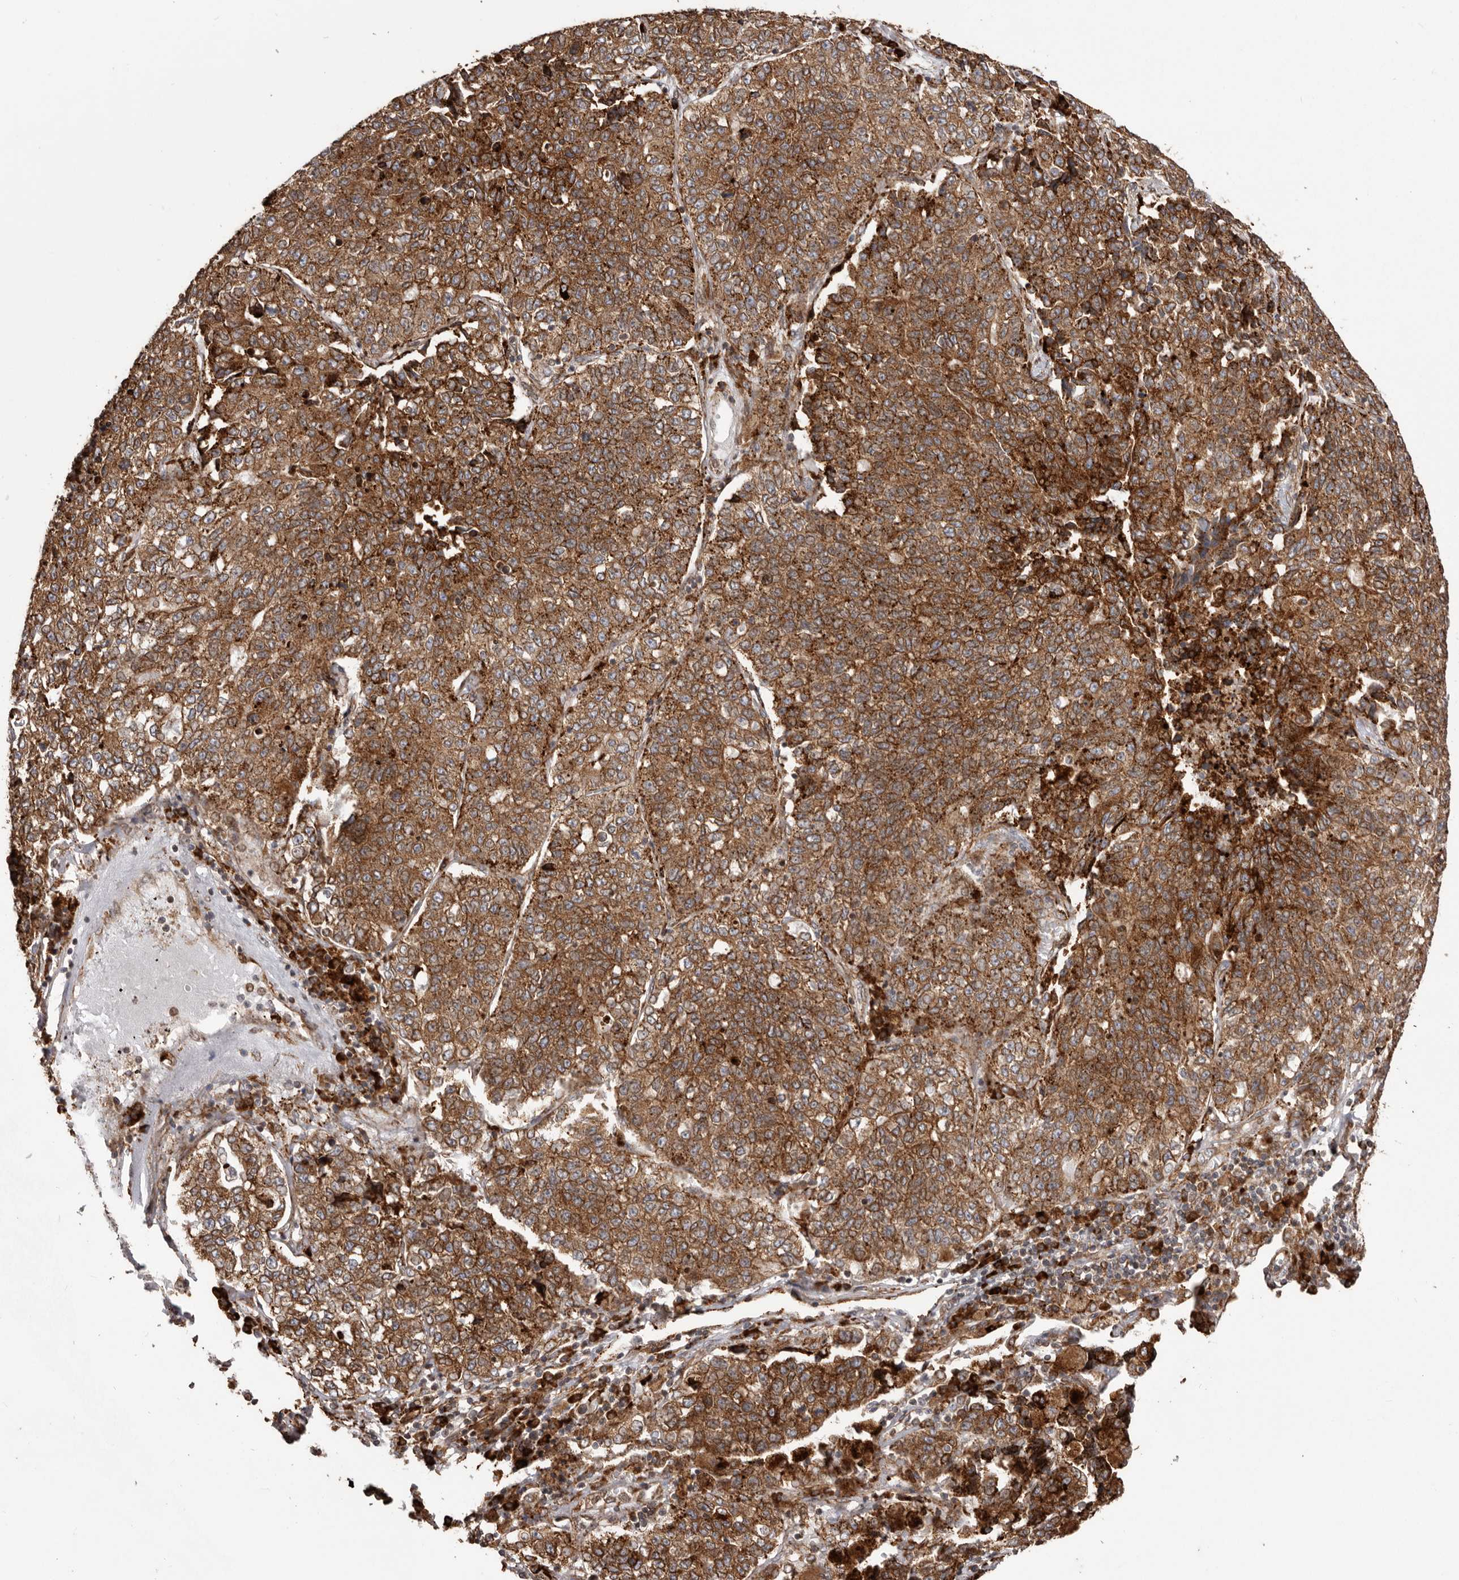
{"staining": {"intensity": "strong", "quantity": ">75%", "location": "cytoplasmic/membranous"}, "tissue": "lung cancer", "cell_type": "Tumor cells", "image_type": "cancer", "snomed": [{"axis": "morphology", "description": "Adenocarcinoma, NOS"}, {"axis": "topography", "description": "Lung"}], "caption": "A photomicrograph of human lung adenocarcinoma stained for a protein shows strong cytoplasmic/membranous brown staining in tumor cells. (Brightfield microscopy of DAB IHC at high magnification).", "gene": "NUP43", "patient": {"sex": "male", "age": 49}}